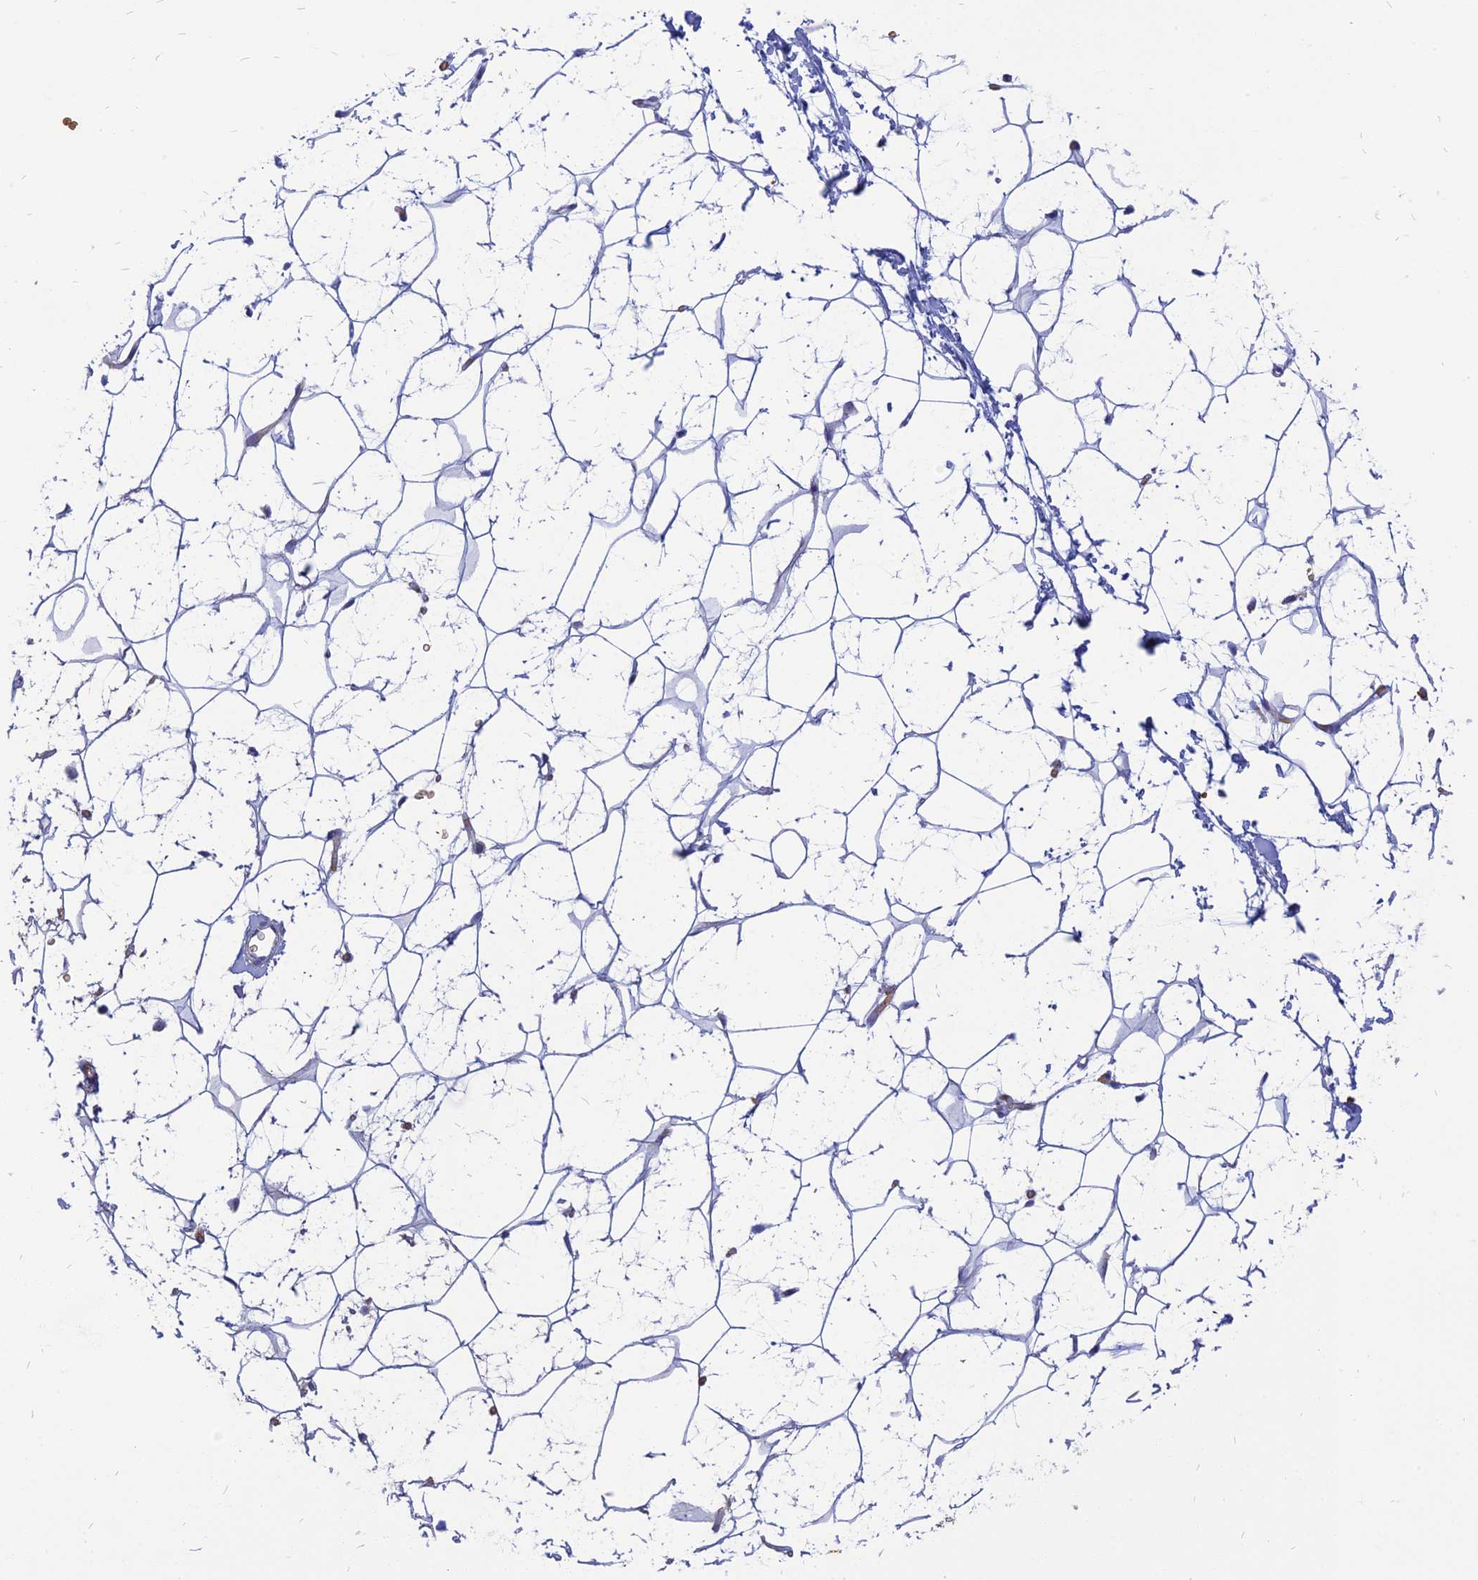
{"staining": {"intensity": "negative", "quantity": "none", "location": "none"}, "tissue": "adipose tissue", "cell_type": "Adipocytes", "image_type": "normal", "snomed": [{"axis": "morphology", "description": "Normal tissue, NOS"}, {"axis": "topography", "description": "Breast"}], "caption": "An image of adipose tissue stained for a protein demonstrates no brown staining in adipocytes. (IHC, brightfield microscopy, high magnification).", "gene": "HHAT", "patient": {"sex": "female", "age": 26}}